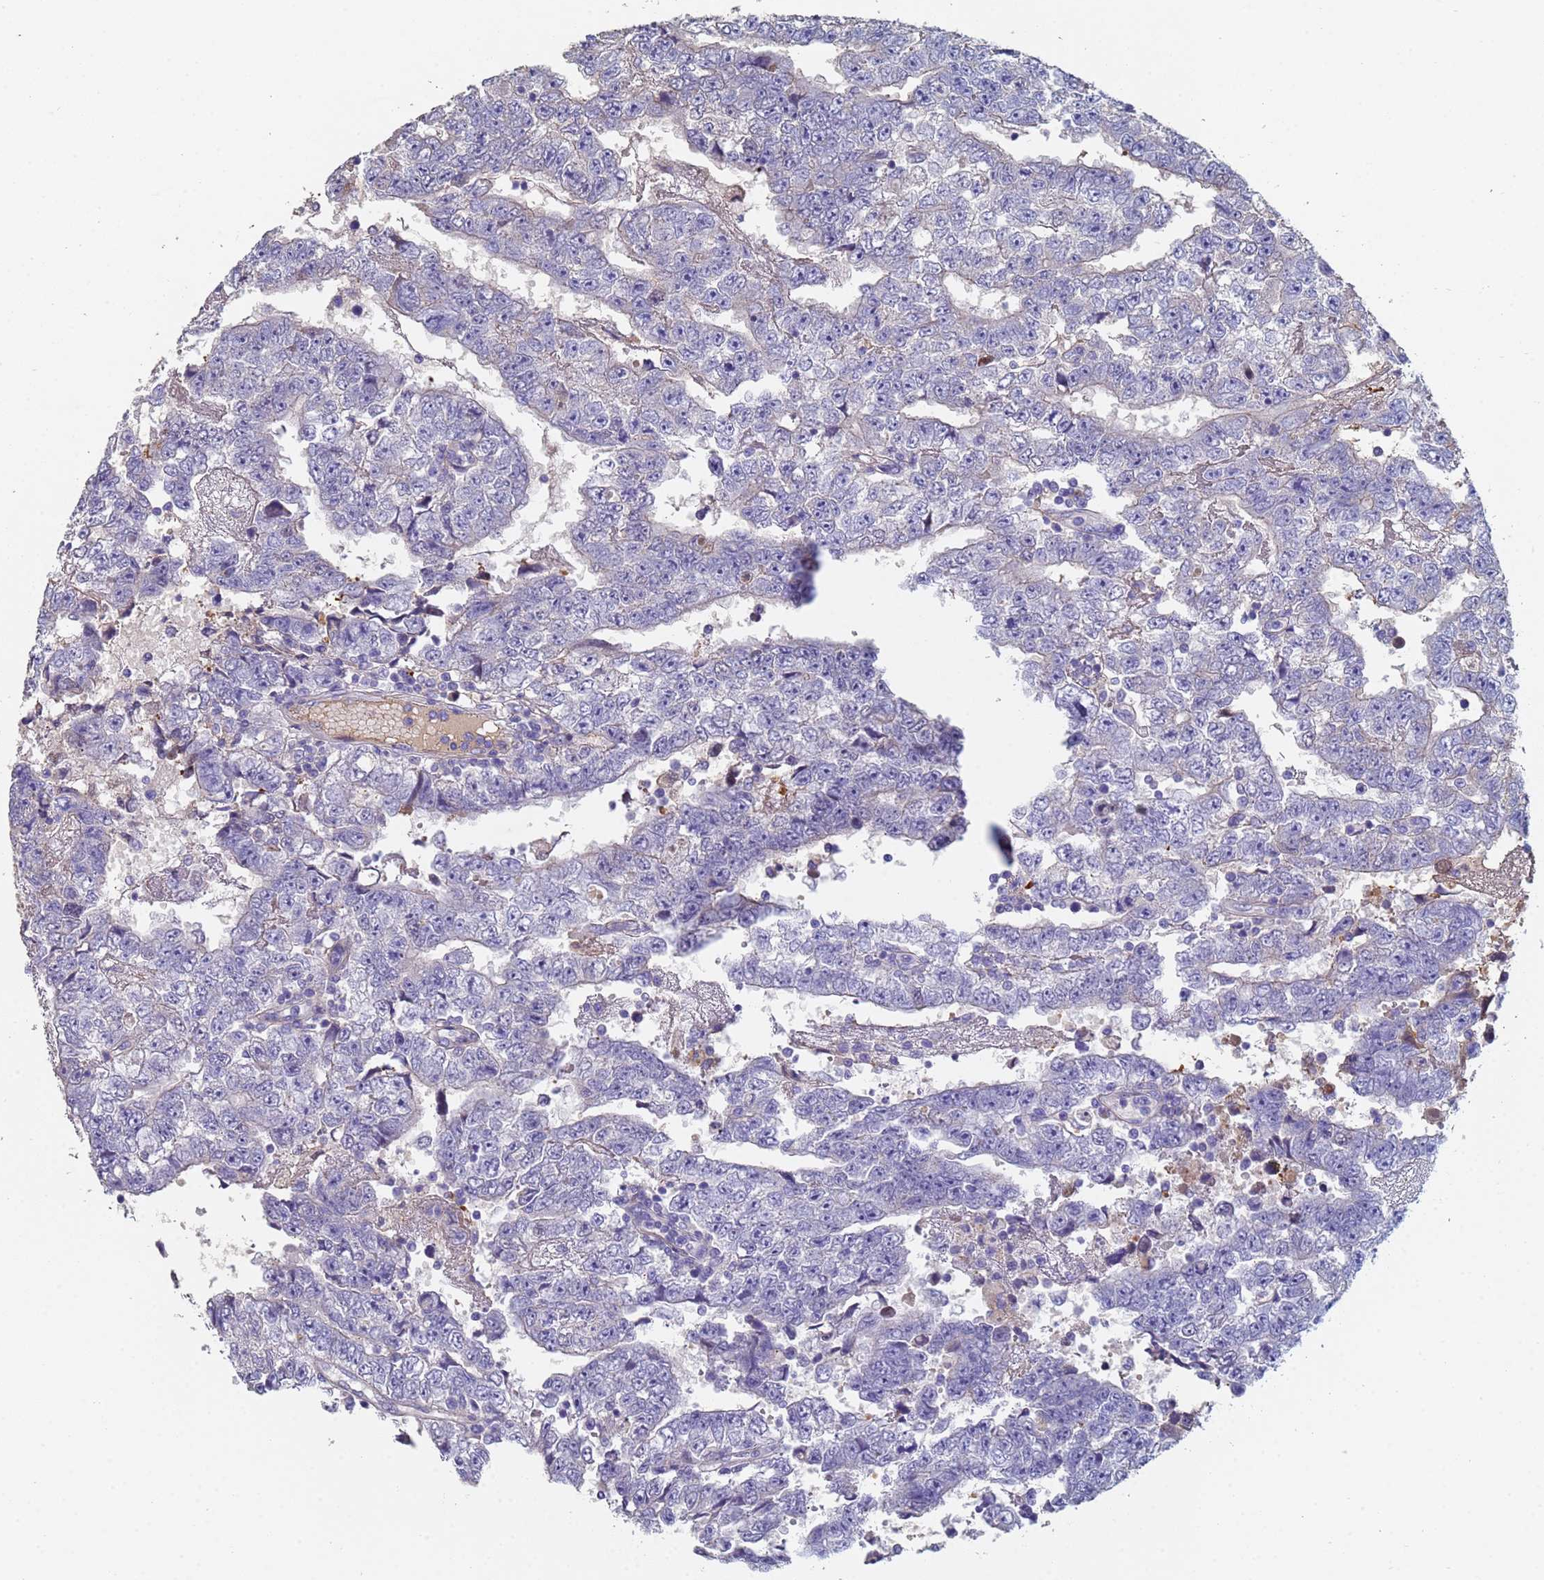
{"staining": {"intensity": "negative", "quantity": "none", "location": "none"}, "tissue": "testis cancer", "cell_type": "Tumor cells", "image_type": "cancer", "snomed": [{"axis": "morphology", "description": "Carcinoma, Embryonal, NOS"}, {"axis": "topography", "description": "Testis"}], "caption": "Micrograph shows no protein expression in tumor cells of testis embryonal carcinoma tissue.", "gene": "ABCA8", "patient": {"sex": "male", "age": 25}}